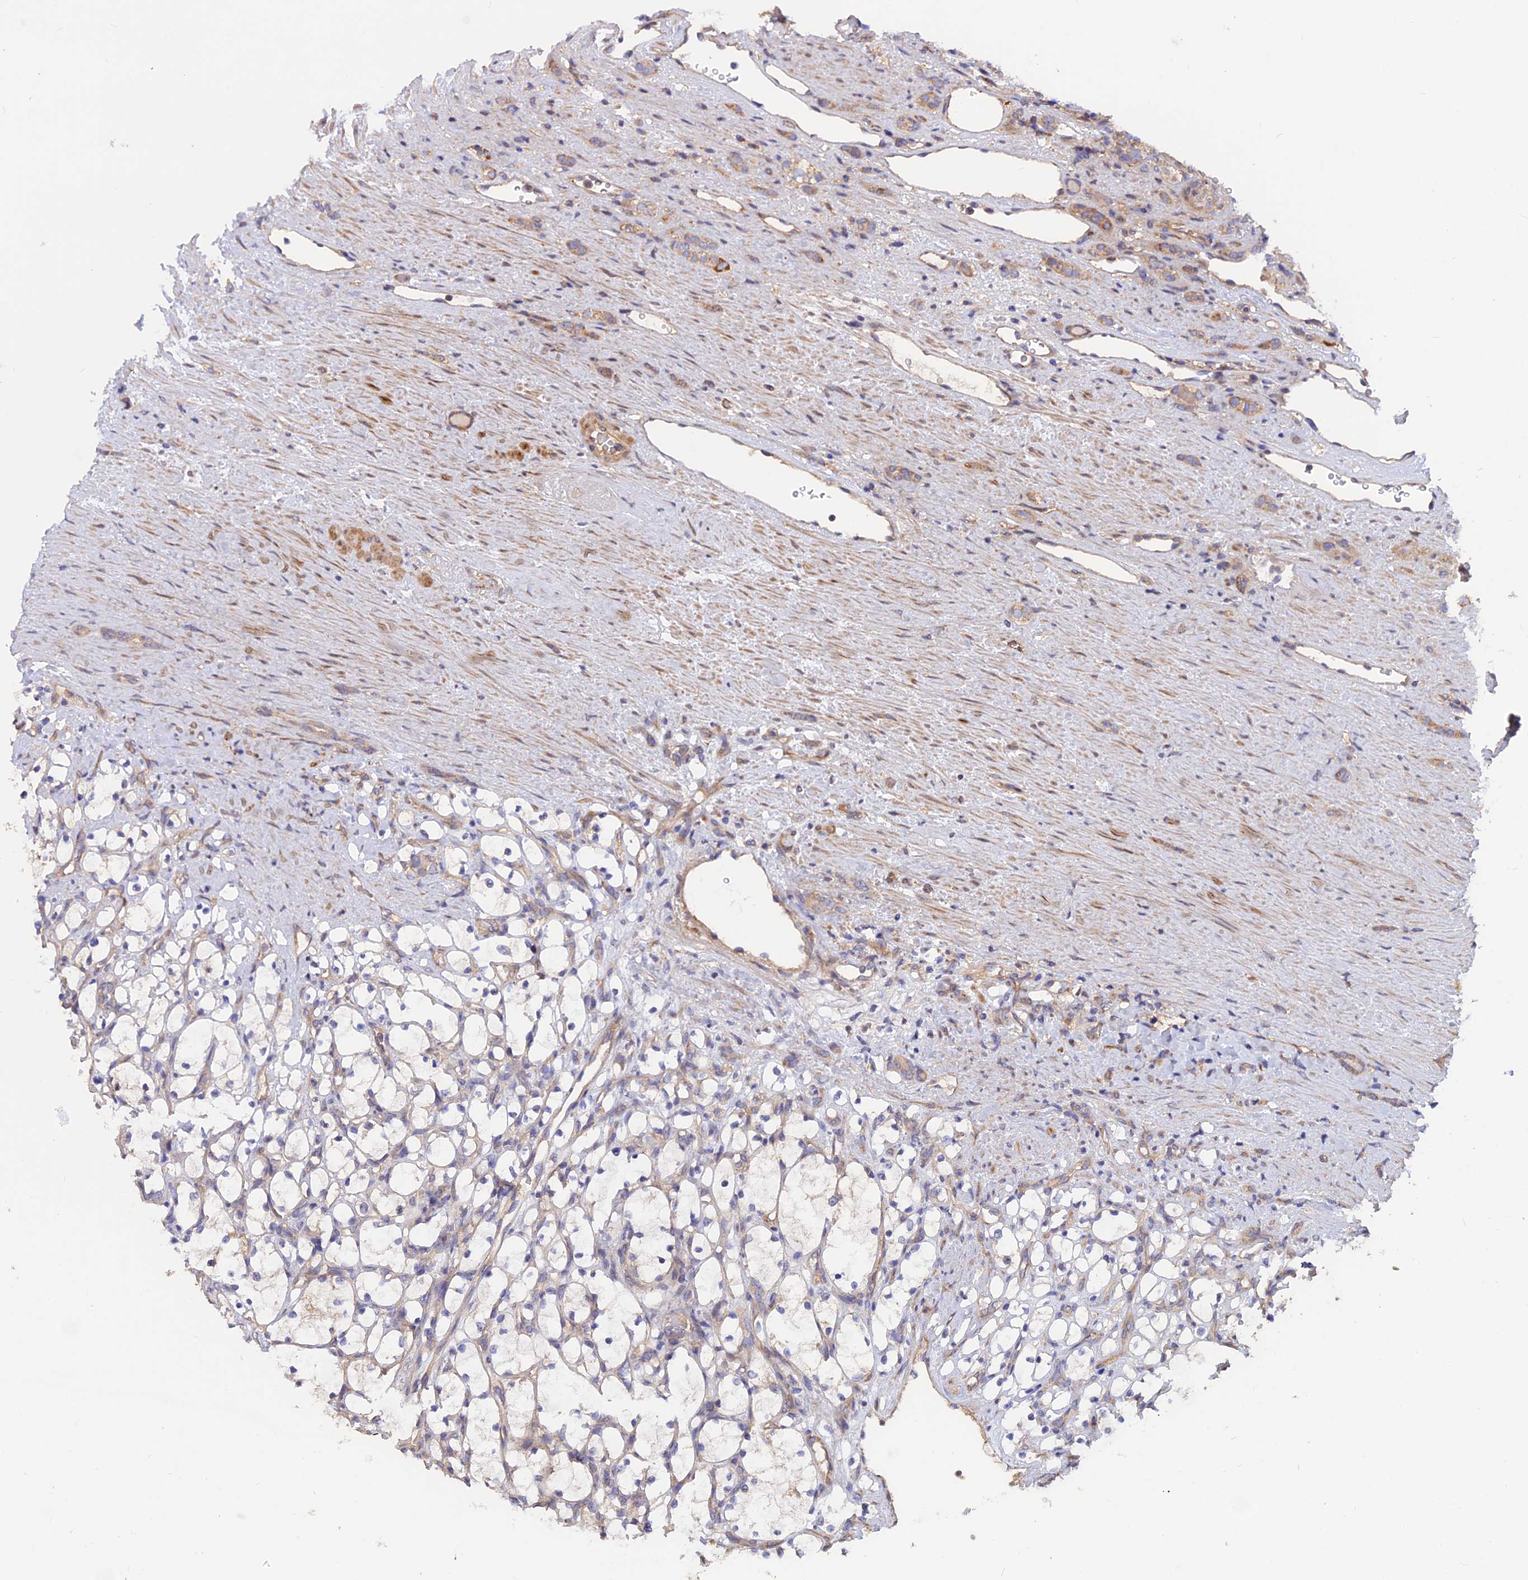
{"staining": {"intensity": "weak", "quantity": "<25%", "location": "cytoplasmic/membranous"}, "tissue": "renal cancer", "cell_type": "Tumor cells", "image_type": "cancer", "snomed": [{"axis": "morphology", "description": "Adenocarcinoma, NOS"}, {"axis": "topography", "description": "Kidney"}], "caption": "IHC of adenocarcinoma (renal) shows no positivity in tumor cells.", "gene": "HYCC1", "patient": {"sex": "female", "age": 69}}